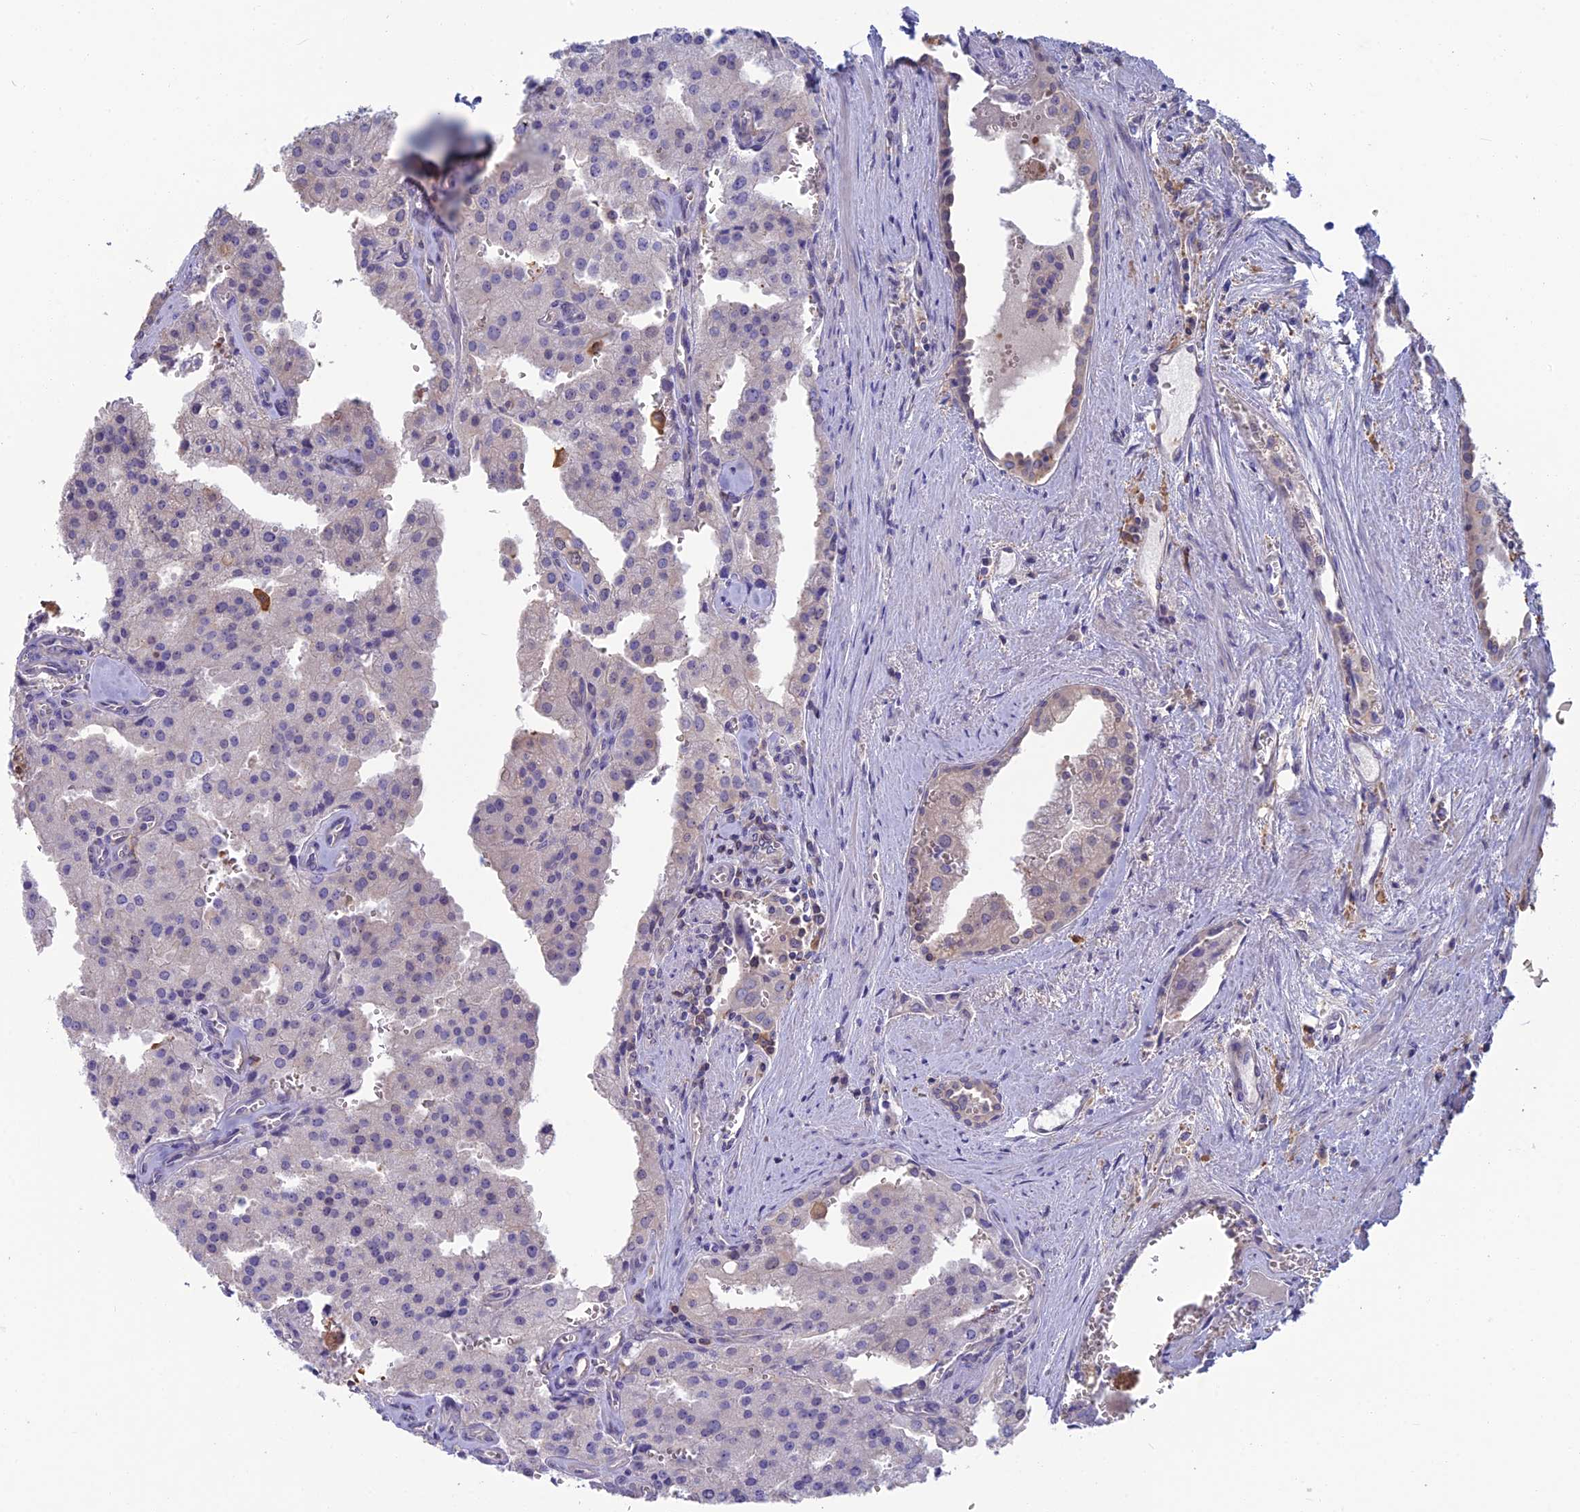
{"staining": {"intensity": "negative", "quantity": "none", "location": "none"}, "tissue": "prostate cancer", "cell_type": "Tumor cells", "image_type": "cancer", "snomed": [{"axis": "morphology", "description": "Adenocarcinoma, High grade"}, {"axis": "topography", "description": "Prostate"}], "caption": "Prostate cancer (adenocarcinoma (high-grade)) was stained to show a protein in brown. There is no significant positivity in tumor cells. Nuclei are stained in blue.", "gene": "SNAP91", "patient": {"sex": "male", "age": 68}}